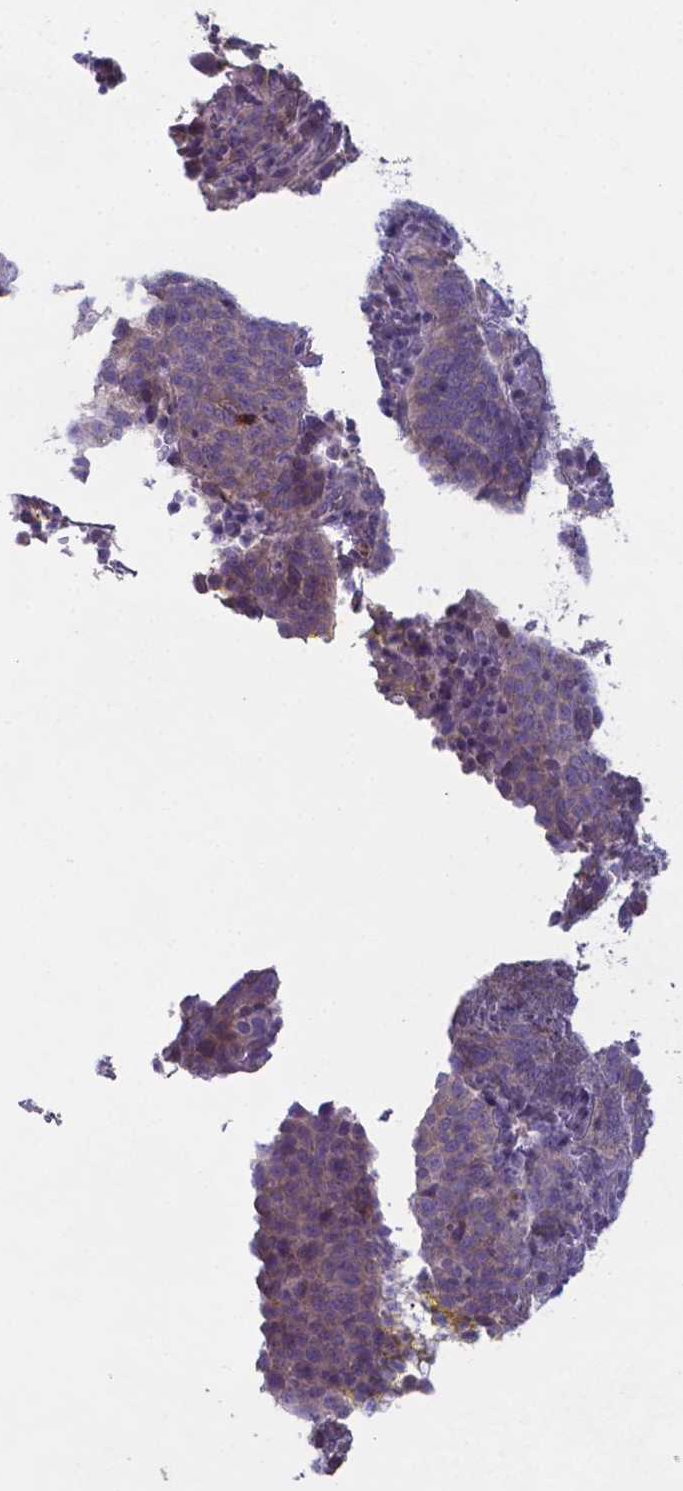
{"staining": {"intensity": "weak", "quantity": ">75%", "location": "cytoplasmic/membranous"}, "tissue": "cervical cancer", "cell_type": "Tumor cells", "image_type": "cancer", "snomed": [{"axis": "morphology", "description": "Squamous cell carcinoma, NOS"}, {"axis": "topography", "description": "Cervix"}], "caption": "DAB (3,3'-diaminobenzidine) immunohistochemical staining of cervical cancer (squamous cell carcinoma) reveals weak cytoplasmic/membranous protein staining in approximately >75% of tumor cells. (DAB (3,3'-diaminobenzidine) = brown stain, brightfield microscopy at high magnification).", "gene": "TYRO3", "patient": {"sex": "female", "age": 34}}